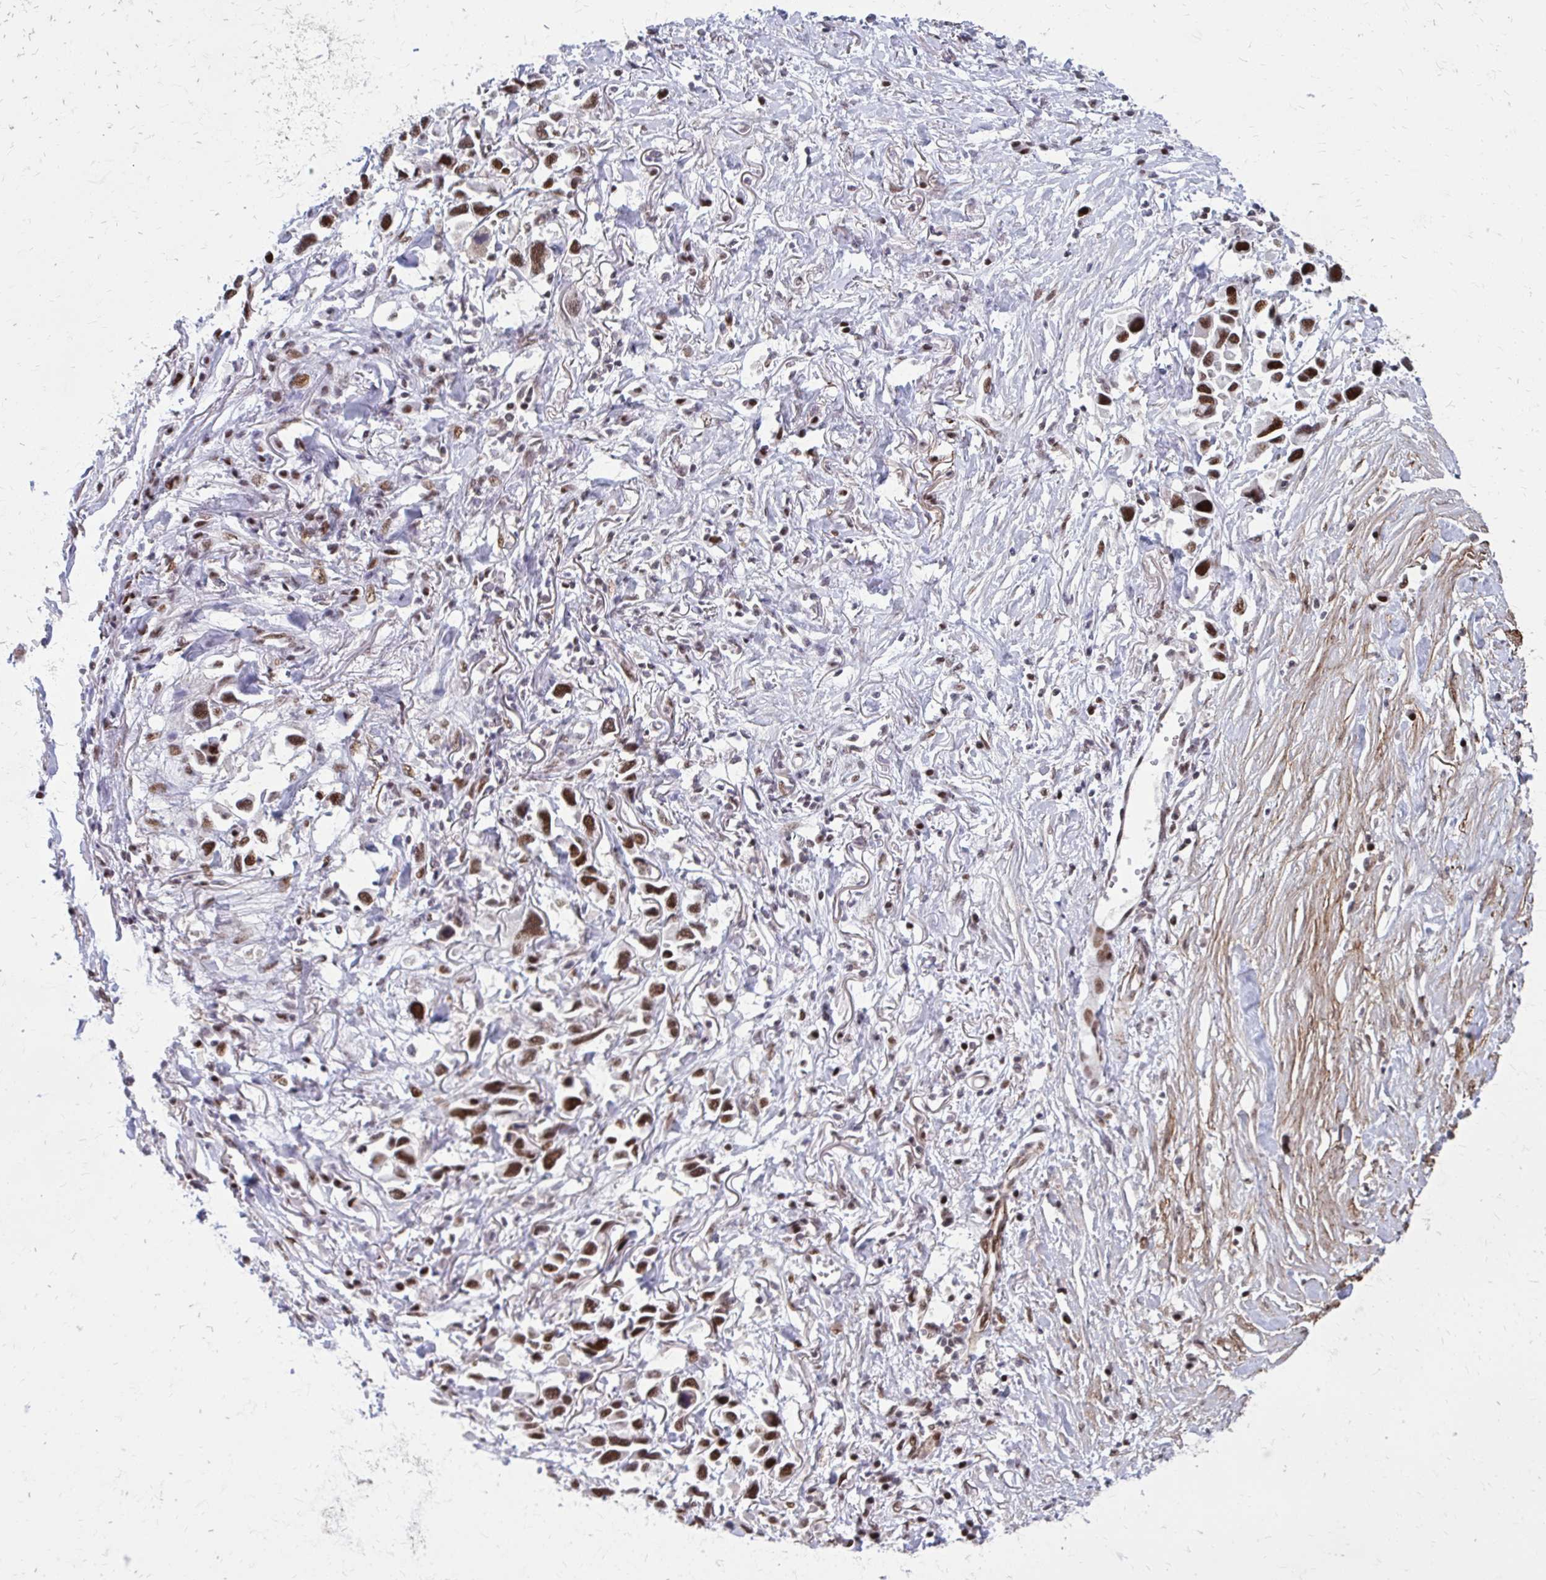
{"staining": {"intensity": "strong", "quantity": ">75%", "location": "nuclear"}, "tissue": "stomach cancer", "cell_type": "Tumor cells", "image_type": "cancer", "snomed": [{"axis": "morphology", "description": "Adenocarcinoma, NOS"}, {"axis": "topography", "description": "Stomach"}], "caption": "Protein analysis of adenocarcinoma (stomach) tissue displays strong nuclear expression in about >75% of tumor cells. The staining is performed using DAB (3,3'-diaminobenzidine) brown chromogen to label protein expression. The nuclei are counter-stained blue using hematoxylin.", "gene": "PSME4", "patient": {"sex": "female", "age": 81}}